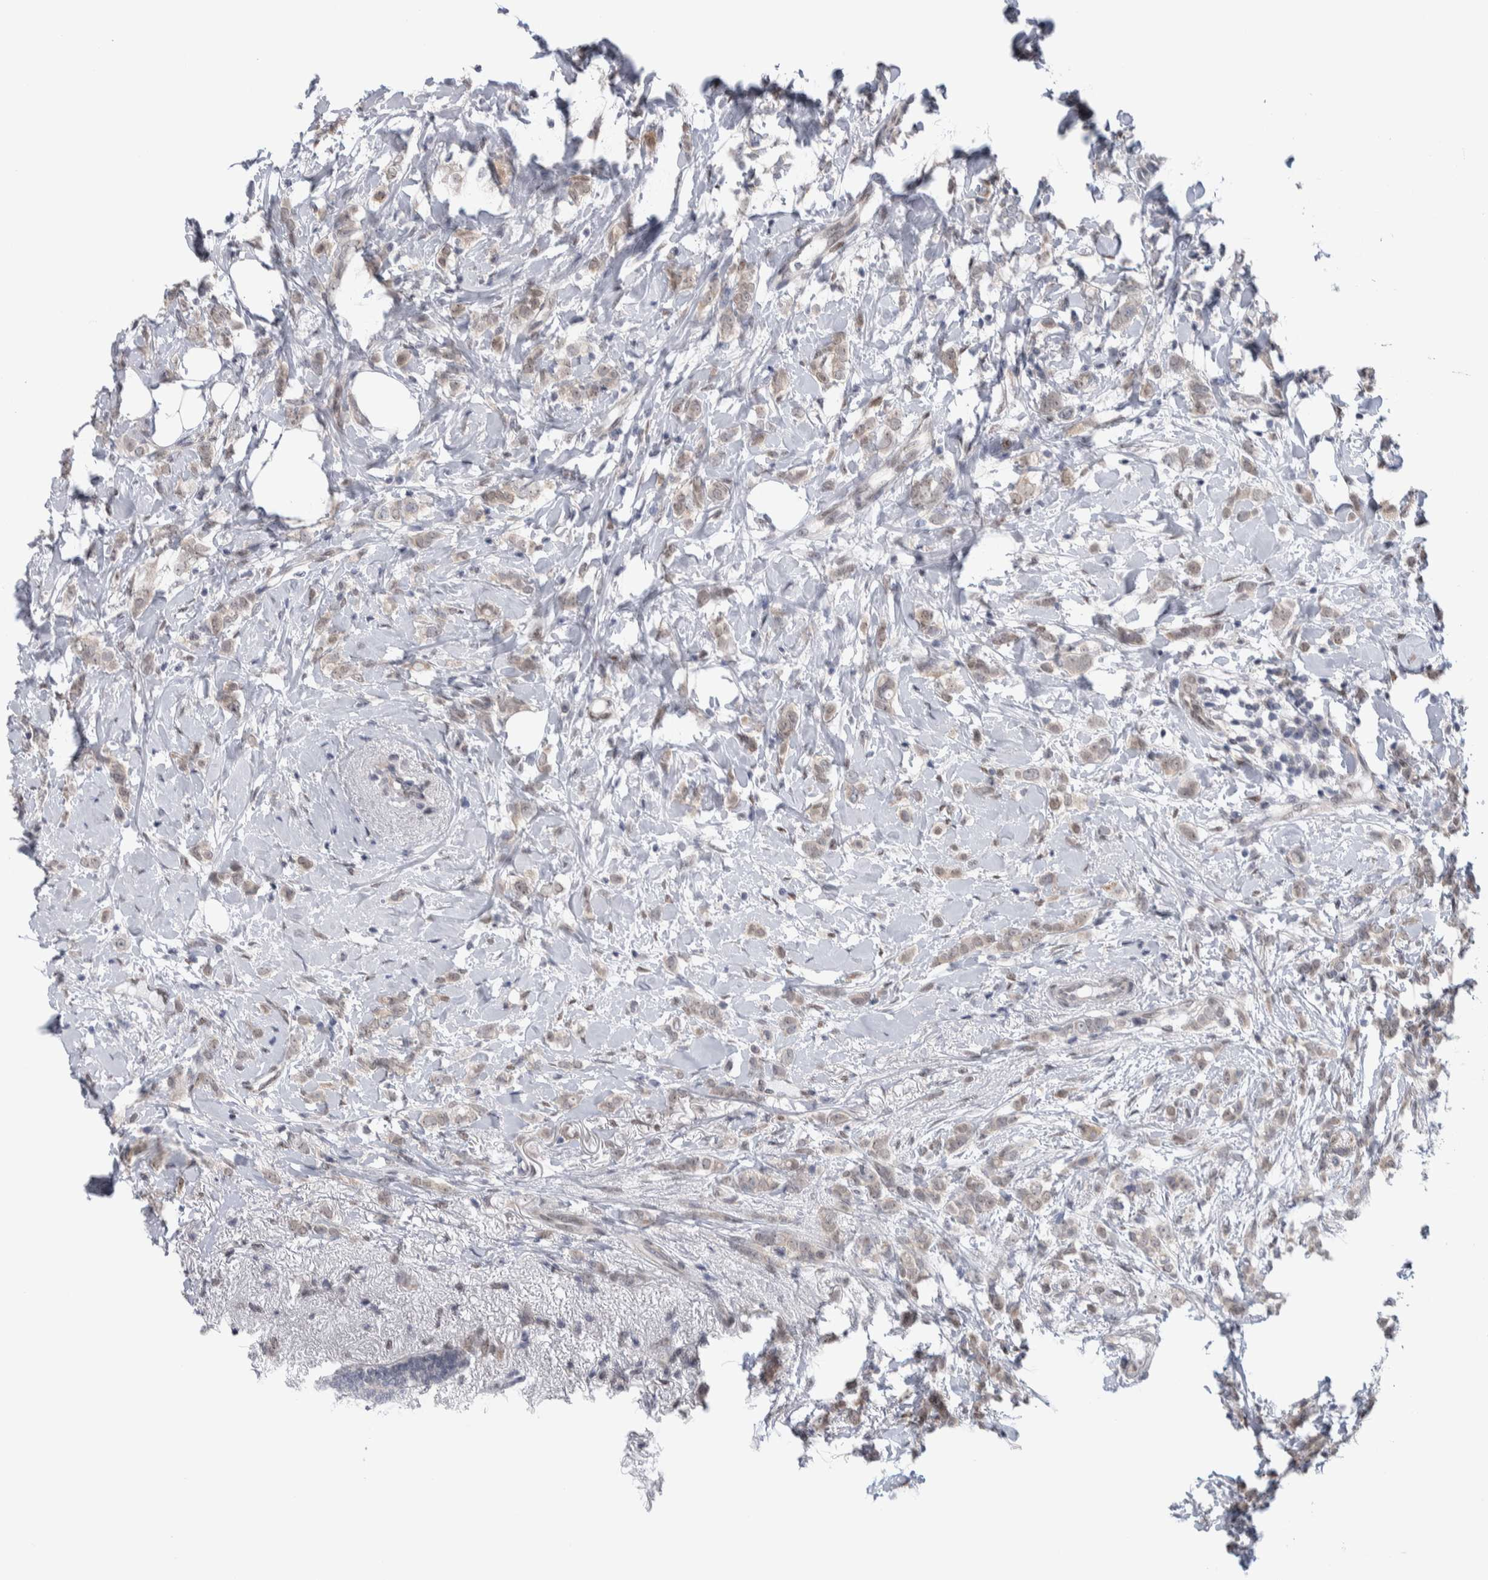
{"staining": {"intensity": "weak", "quantity": "25%-75%", "location": "cytoplasmic/membranous"}, "tissue": "breast cancer", "cell_type": "Tumor cells", "image_type": "cancer", "snomed": [{"axis": "morphology", "description": "Normal tissue, NOS"}, {"axis": "morphology", "description": "Lobular carcinoma"}, {"axis": "topography", "description": "Breast"}], "caption": "Immunohistochemistry photomicrograph of neoplastic tissue: breast lobular carcinoma stained using immunohistochemistry (IHC) reveals low levels of weak protein expression localized specifically in the cytoplasmic/membranous of tumor cells, appearing as a cytoplasmic/membranous brown color.", "gene": "TAX1BP1", "patient": {"sex": "female", "age": 47}}